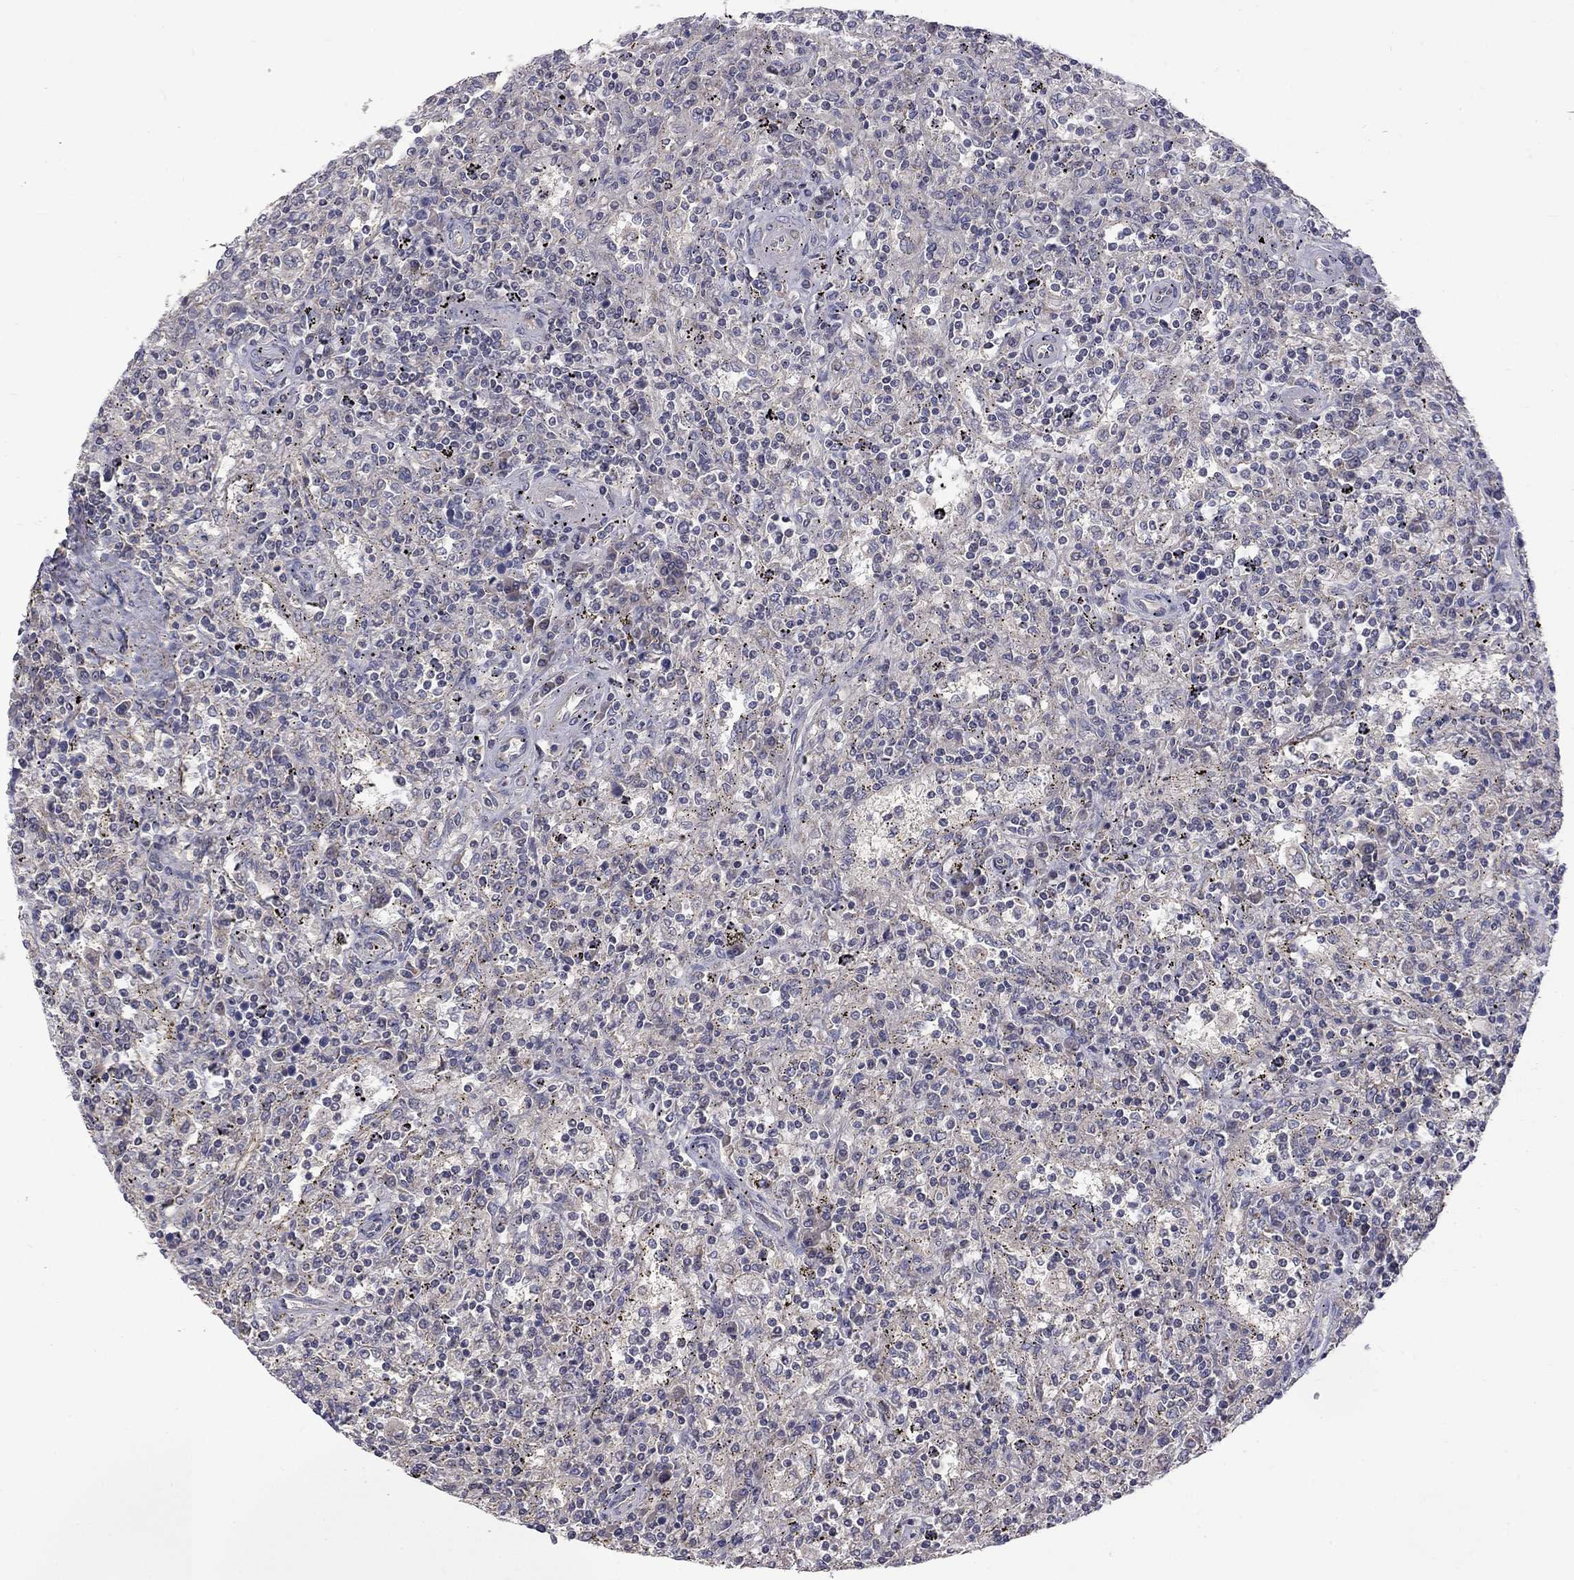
{"staining": {"intensity": "negative", "quantity": "none", "location": "none"}, "tissue": "lymphoma", "cell_type": "Tumor cells", "image_type": "cancer", "snomed": [{"axis": "morphology", "description": "Malignant lymphoma, non-Hodgkin's type, Low grade"}, {"axis": "topography", "description": "Spleen"}], "caption": "Tumor cells show no significant expression in malignant lymphoma, non-Hodgkin's type (low-grade). (Stains: DAB (3,3'-diaminobenzidine) IHC with hematoxylin counter stain, Microscopy: brightfield microscopy at high magnification).", "gene": "SLC39A14", "patient": {"sex": "male", "age": 62}}